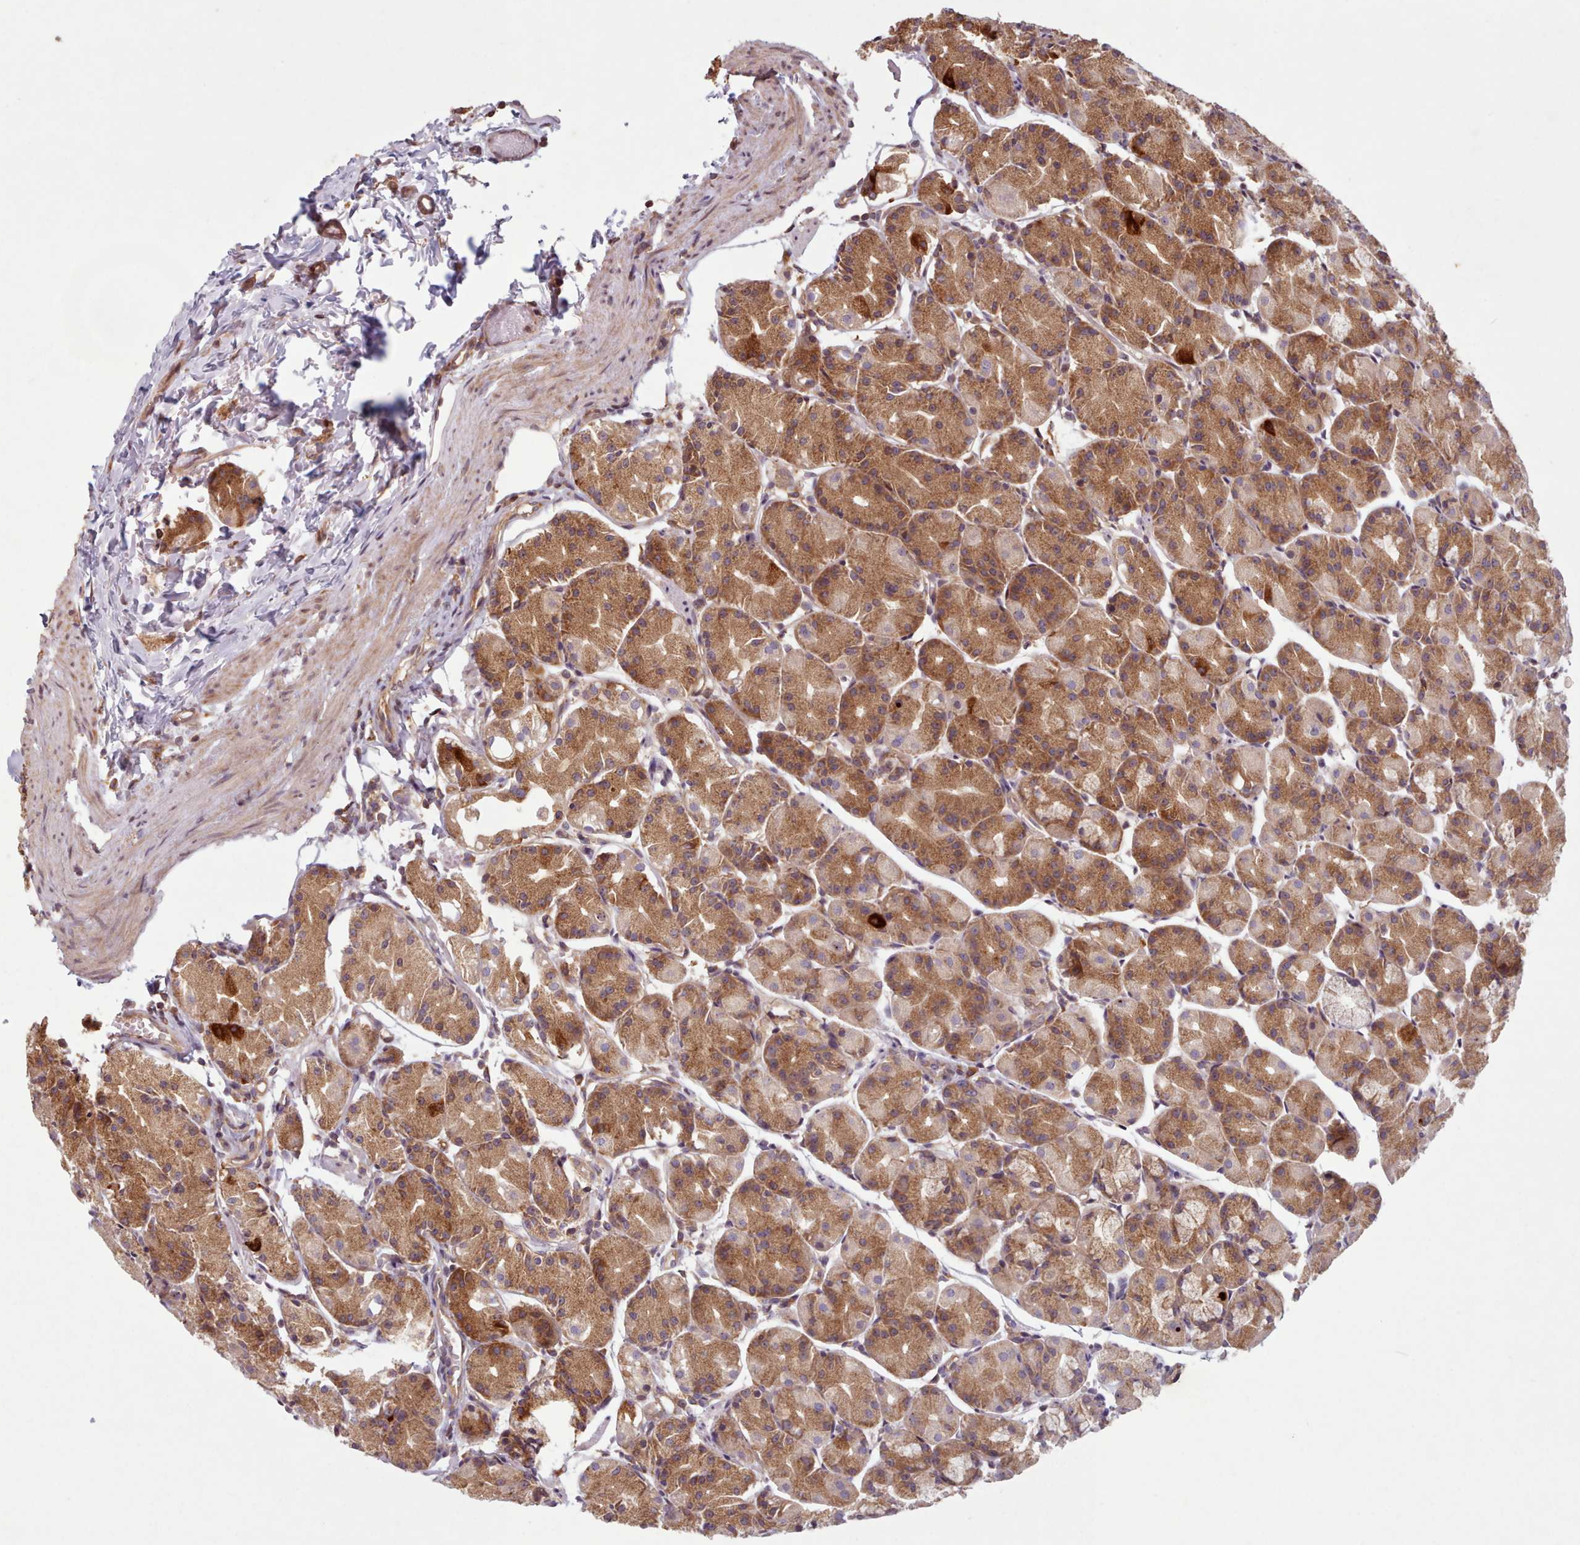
{"staining": {"intensity": "strong", "quantity": "25%-75%", "location": "cytoplasmic/membranous"}, "tissue": "stomach", "cell_type": "Glandular cells", "image_type": "normal", "snomed": [{"axis": "morphology", "description": "Normal tissue, NOS"}, {"axis": "topography", "description": "Stomach, upper"}], "caption": "Immunohistochemistry (IHC) (DAB) staining of unremarkable stomach shows strong cytoplasmic/membranous protein expression in about 25%-75% of glandular cells.", "gene": "WASHC2A", "patient": {"sex": "male", "age": 47}}